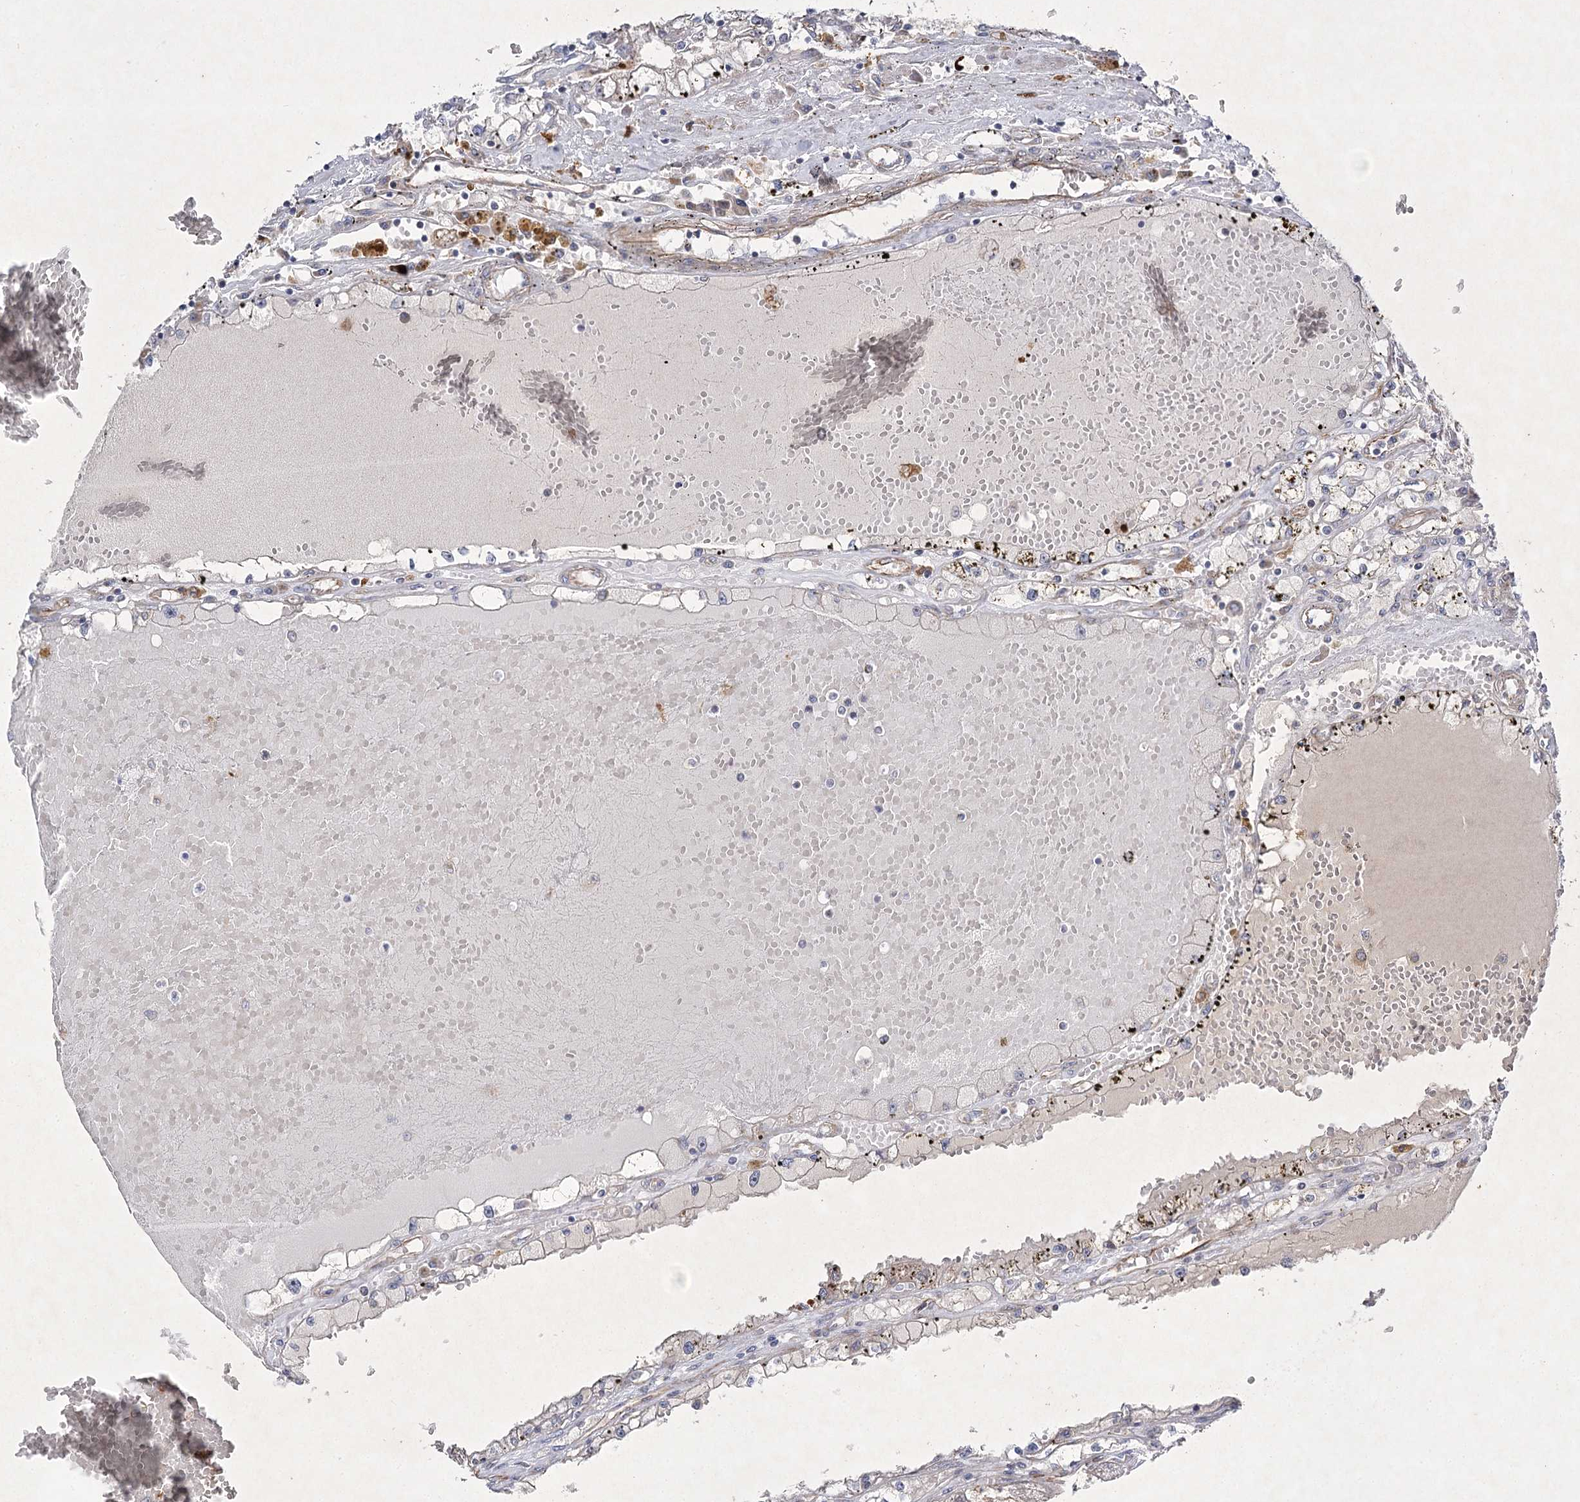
{"staining": {"intensity": "negative", "quantity": "none", "location": "none"}, "tissue": "renal cancer", "cell_type": "Tumor cells", "image_type": "cancer", "snomed": [{"axis": "morphology", "description": "Adenocarcinoma, NOS"}, {"axis": "topography", "description": "Kidney"}], "caption": "Immunohistochemical staining of human adenocarcinoma (renal) exhibits no significant positivity in tumor cells.", "gene": "KIAA0825", "patient": {"sex": "male", "age": 56}}